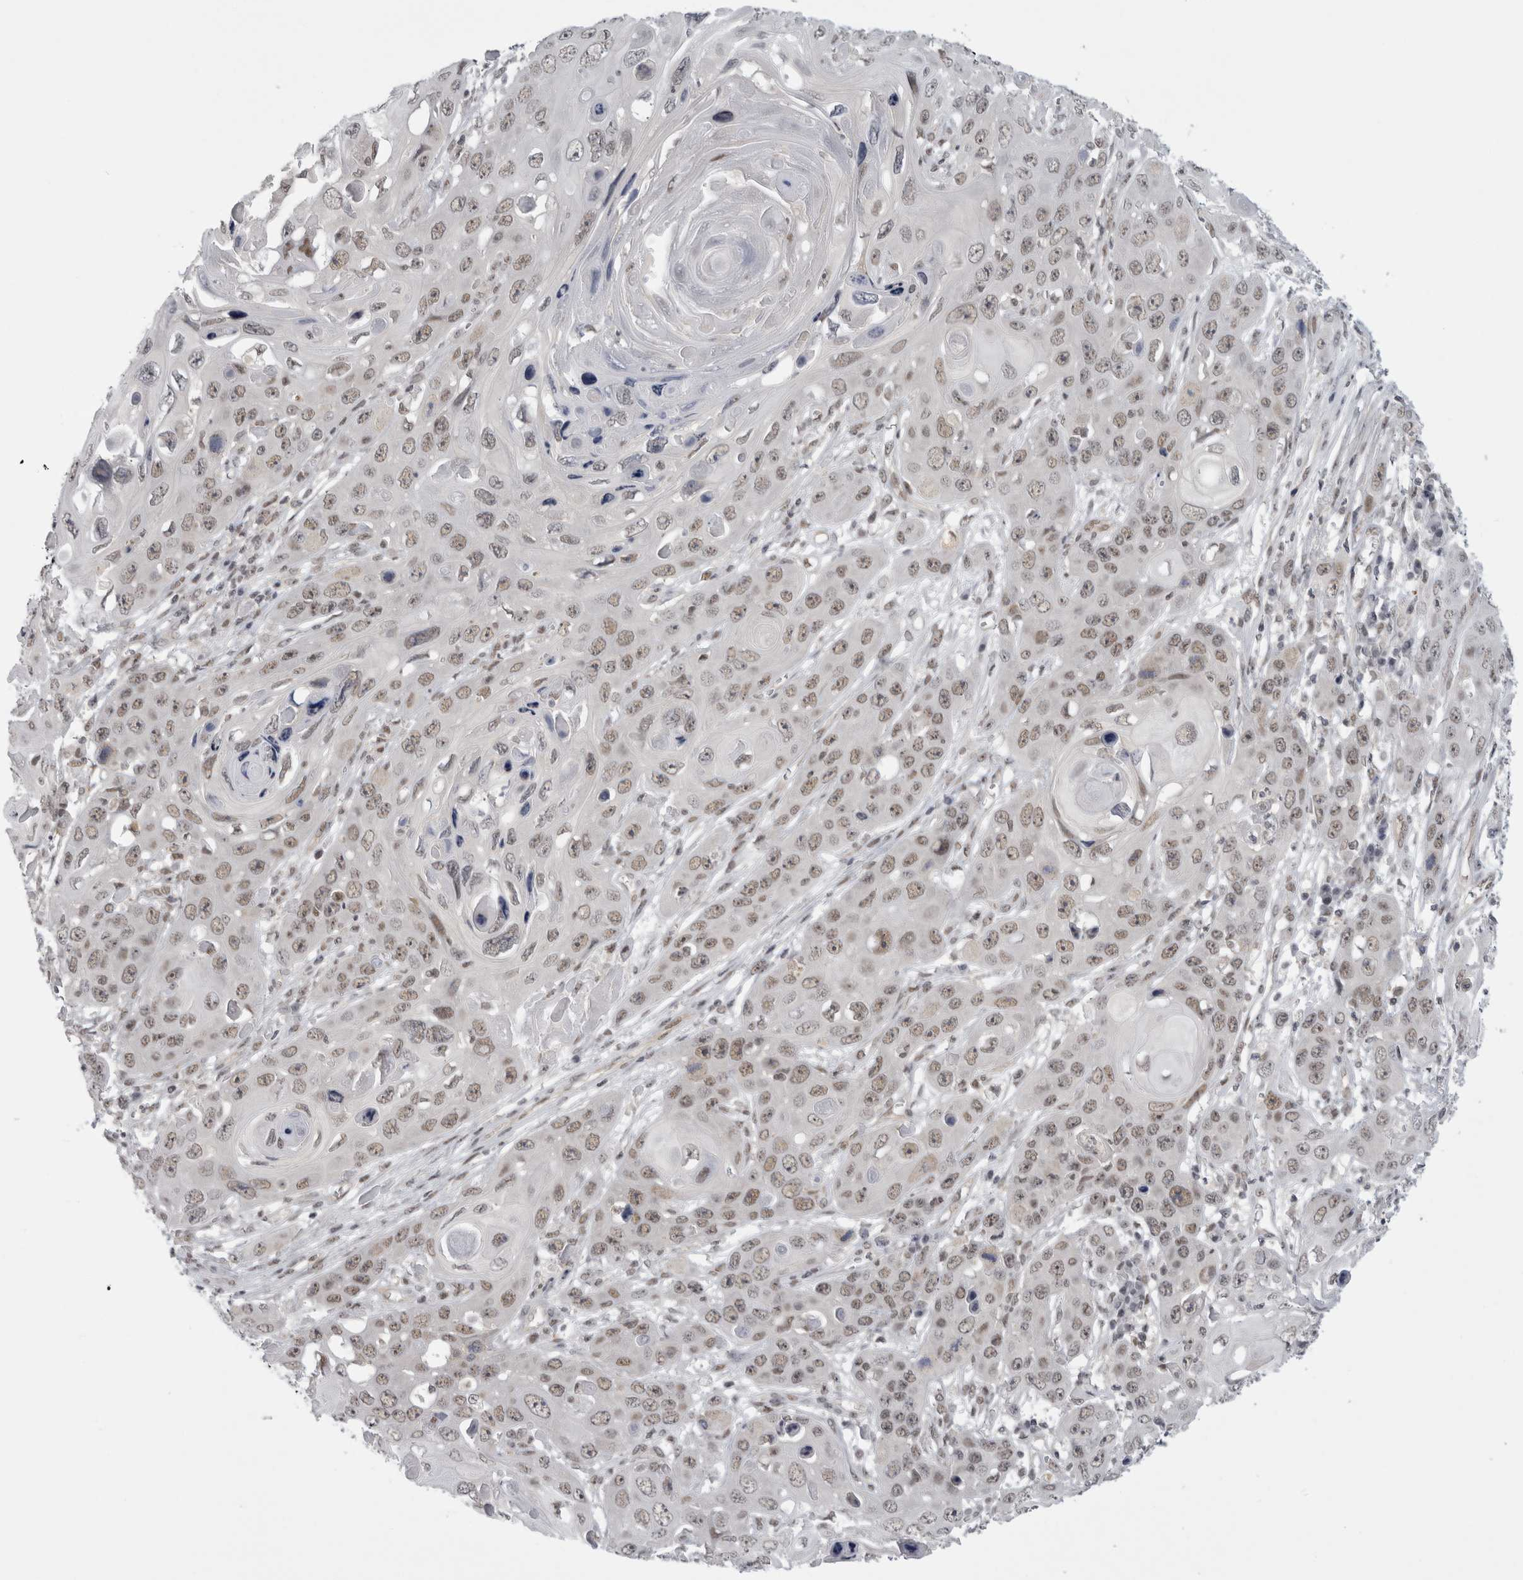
{"staining": {"intensity": "weak", "quantity": ">75%", "location": "nuclear"}, "tissue": "skin cancer", "cell_type": "Tumor cells", "image_type": "cancer", "snomed": [{"axis": "morphology", "description": "Squamous cell carcinoma, NOS"}, {"axis": "topography", "description": "Skin"}], "caption": "Immunohistochemical staining of skin cancer reveals weak nuclear protein positivity in approximately >75% of tumor cells. (DAB IHC, brown staining for protein, blue staining for nuclei).", "gene": "PSMB2", "patient": {"sex": "male", "age": 55}}